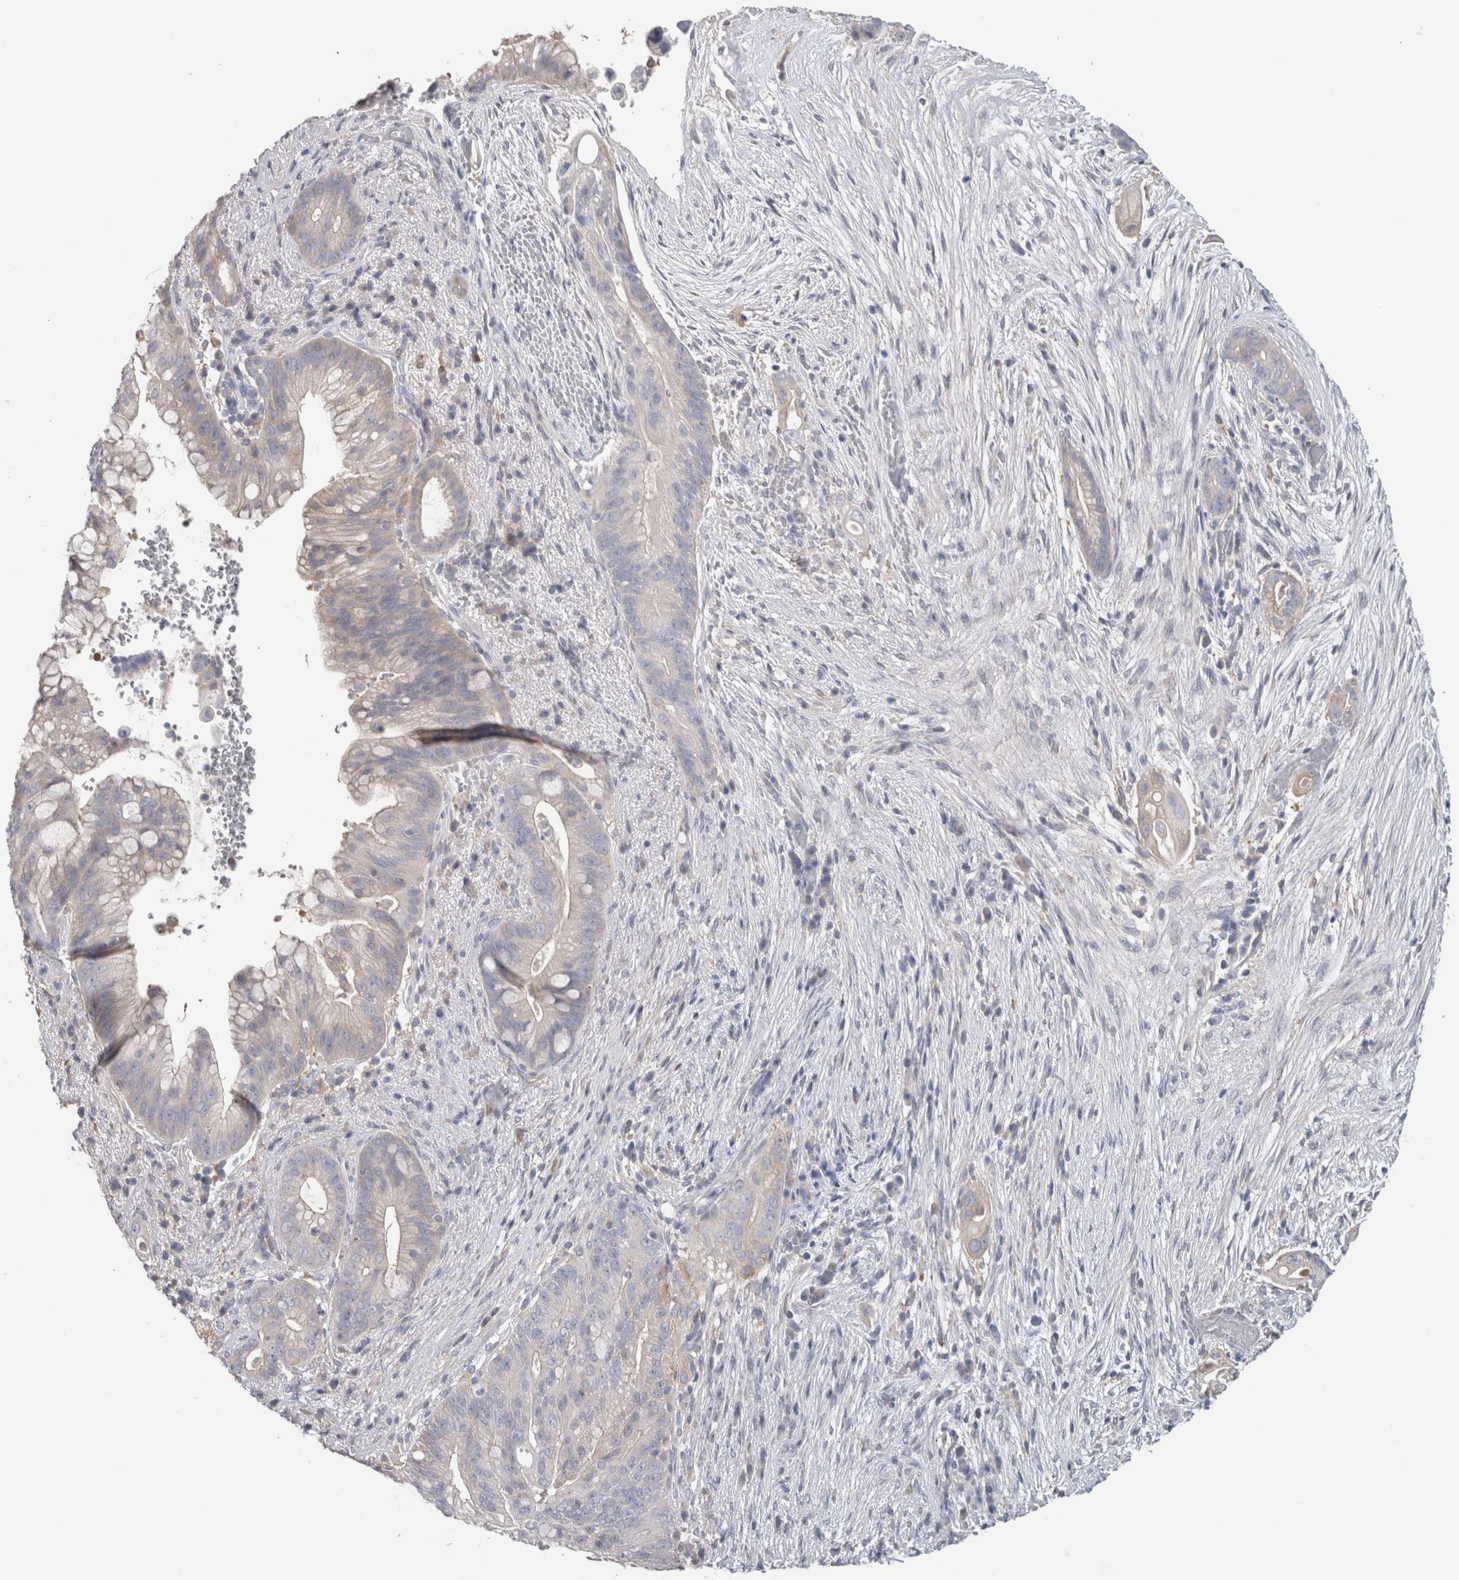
{"staining": {"intensity": "weak", "quantity": "<25%", "location": "cytoplasmic/membranous"}, "tissue": "pancreatic cancer", "cell_type": "Tumor cells", "image_type": "cancer", "snomed": [{"axis": "morphology", "description": "Adenocarcinoma, NOS"}, {"axis": "topography", "description": "Pancreas"}], "caption": "High magnification brightfield microscopy of pancreatic adenocarcinoma stained with DAB (3,3'-diaminobenzidine) (brown) and counterstained with hematoxylin (blue): tumor cells show no significant staining.", "gene": "SCRN1", "patient": {"sex": "male", "age": 53}}